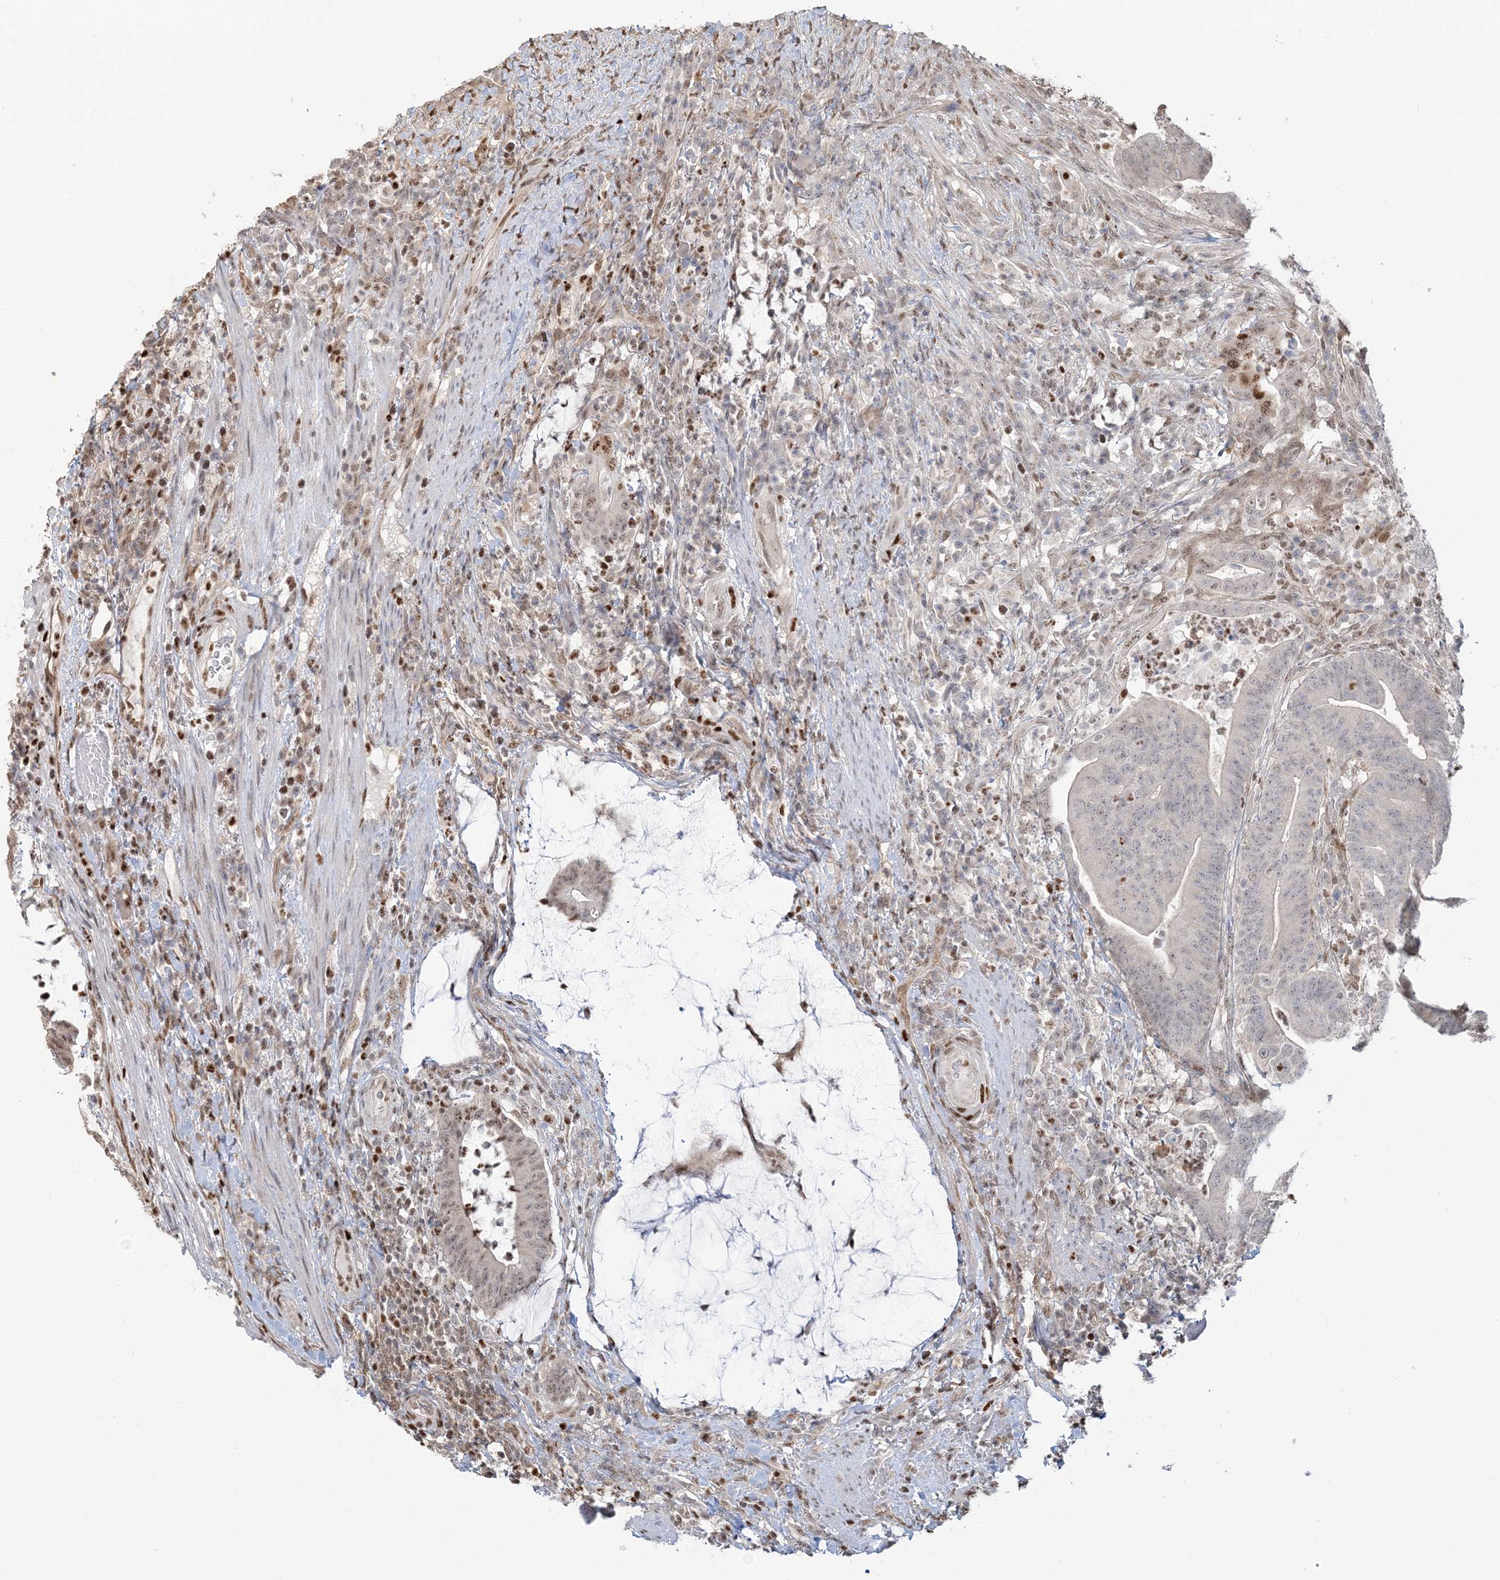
{"staining": {"intensity": "strong", "quantity": "<25%", "location": "nuclear"}, "tissue": "colorectal cancer", "cell_type": "Tumor cells", "image_type": "cancer", "snomed": [{"axis": "morphology", "description": "Adenocarcinoma, NOS"}, {"axis": "topography", "description": "Colon"}], "caption": "Protein staining demonstrates strong nuclear positivity in about <25% of tumor cells in colorectal adenocarcinoma.", "gene": "SUMO2", "patient": {"sex": "female", "age": 66}}